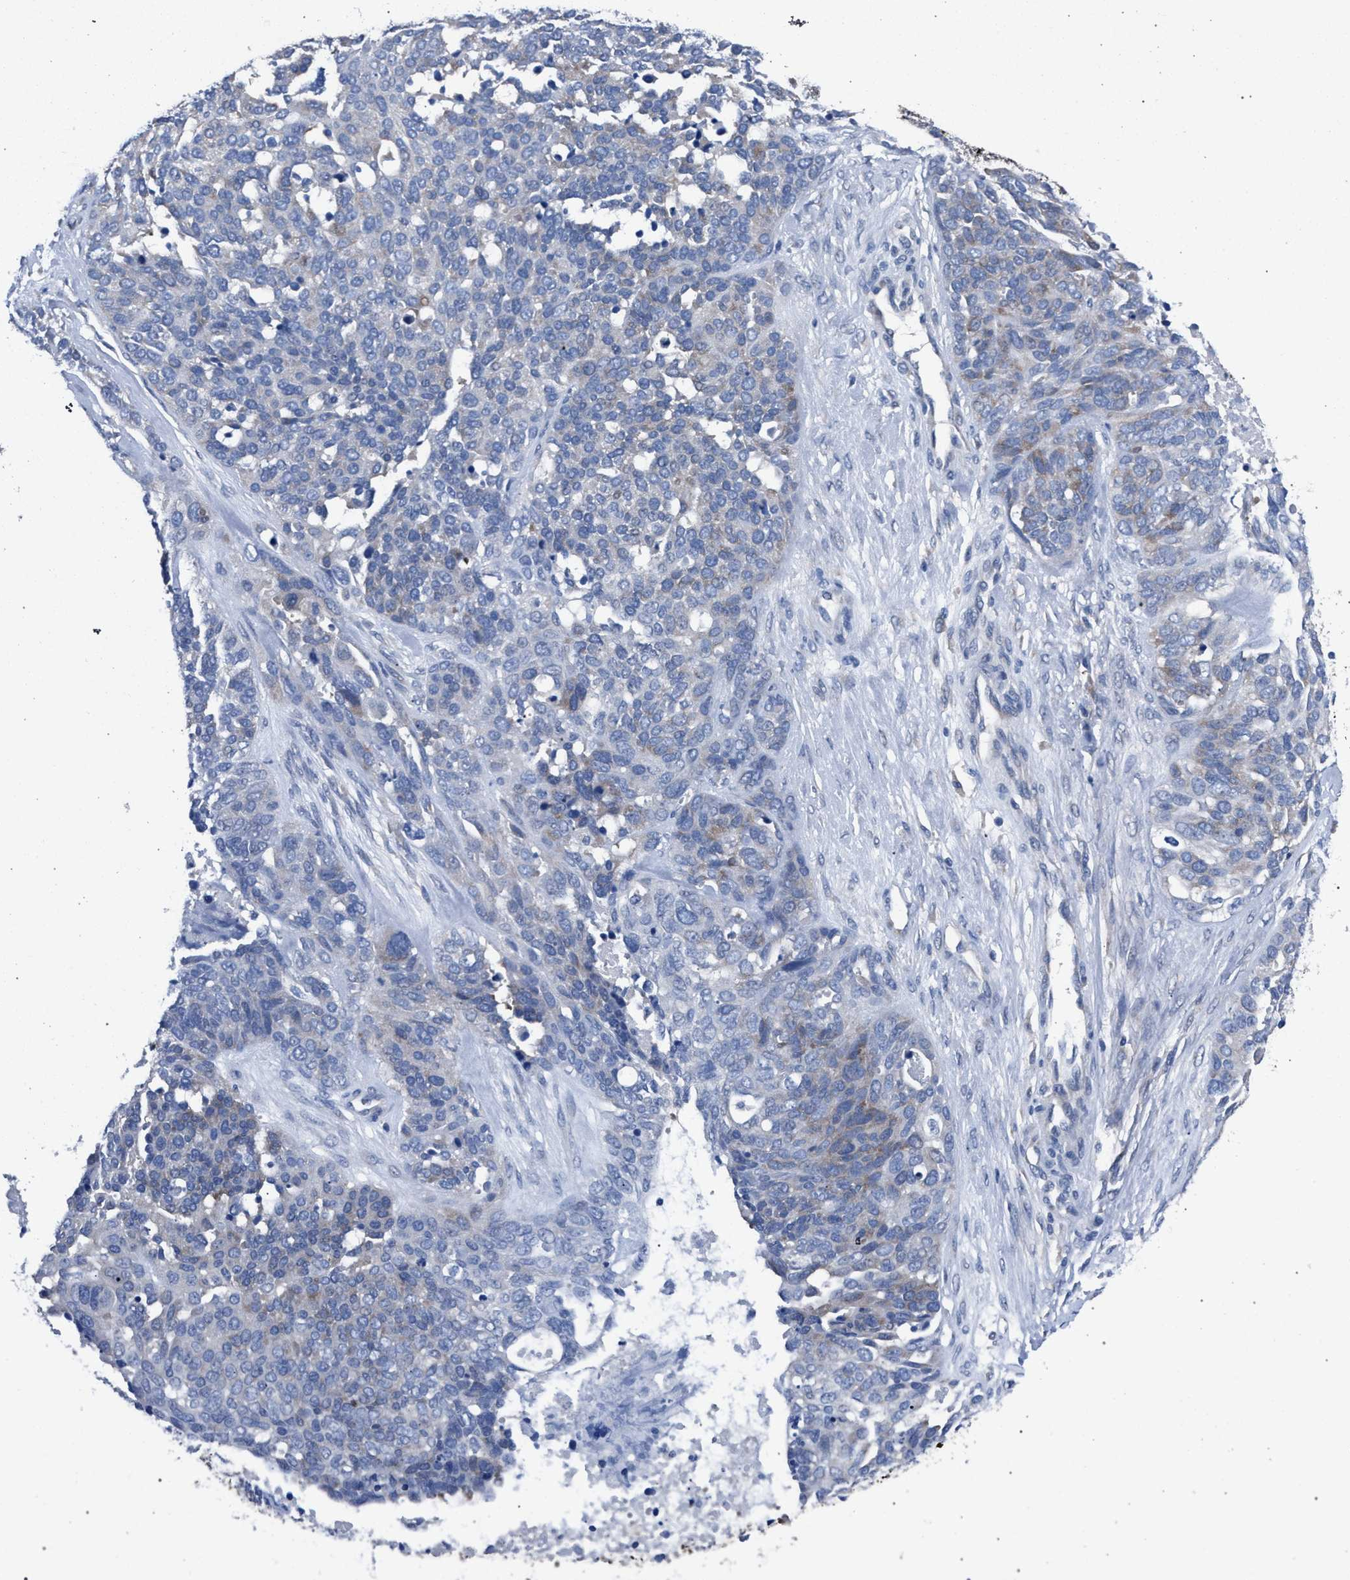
{"staining": {"intensity": "weak", "quantity": "<25%", "location": "cytoplasmic/membranous"}, "tissue": "ovarian cancer", "cell_type": "Tumor cells", "image_type": "cancer", "snomed": [{"axis": "morphology", "description": "Cystadenocarcinoma, serous, NOS"}, {"axis": "topography", "description": "Ovary"}], "caption": "Immunohistochemical staining of ovarian serous cystadenocarcinoma demonstrates no significant positivity in tumor cells.", "gene": "CRYZ", "patient": {"sex": "female", "age": 44}}